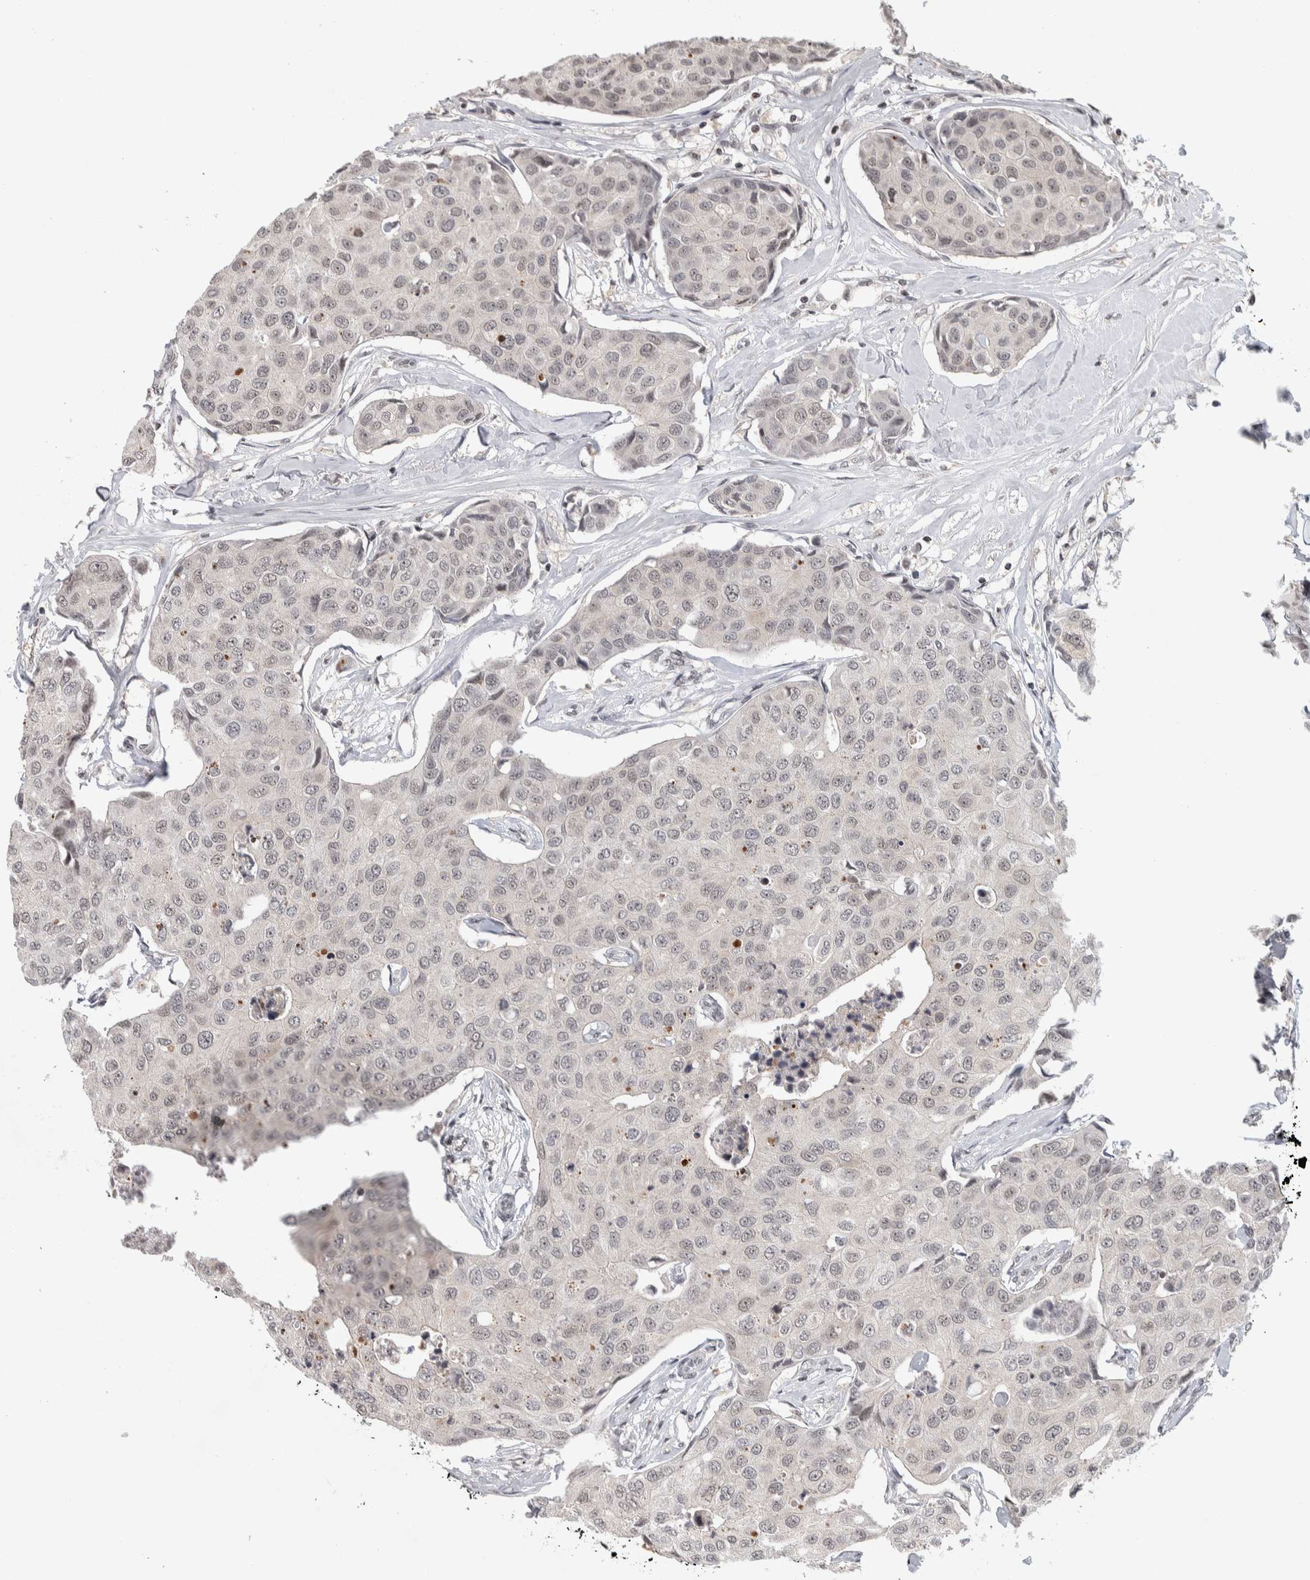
{"staining": {"intensity": "weak", "quantity": "<25%", "location": "nuclear"}, "tissue": "breast cancer", "cell_type": "Tumor cells", "image_type": "cancer", "snomed": [{"axis": "morphology", "description": "Duct carcinoma"}, {"axis": "topography", "description": "Breast"}], "caption": "DAB immunohistochemical staining of breast cancer reveals no significant positivity in tumor cells.", "gene": "ZSCAN21", "patient": {"sex": "female", "age": 80}}